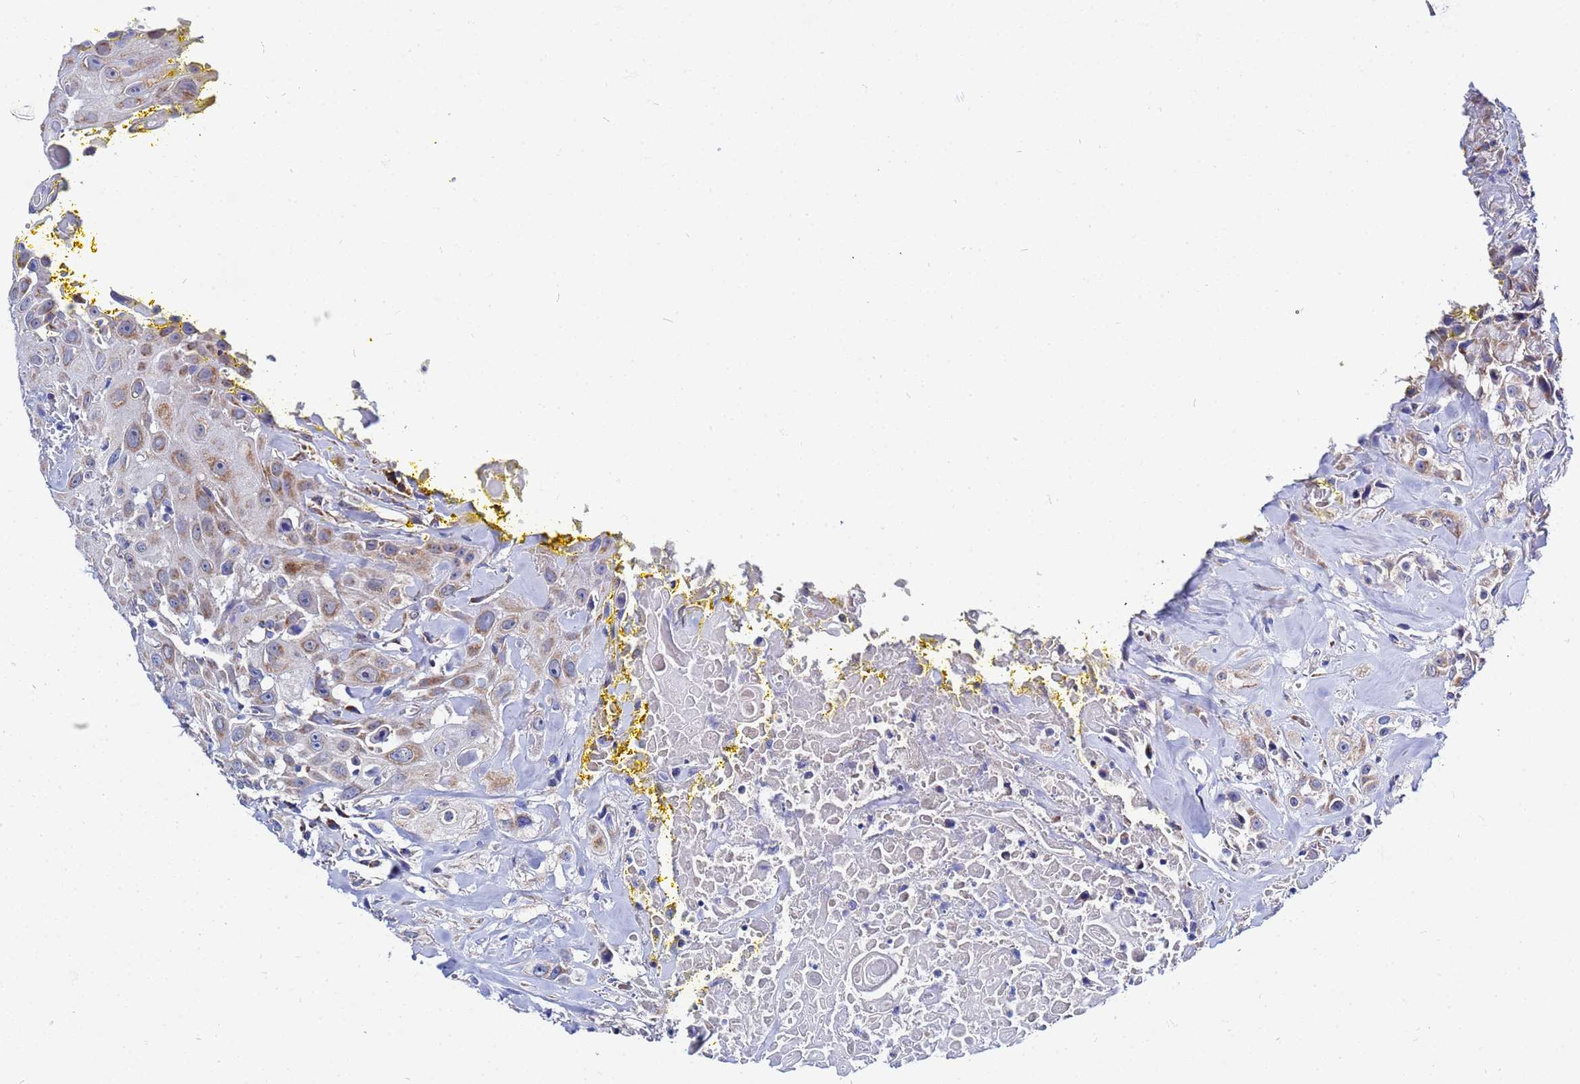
{"staining": {"intensity": "weak", "quantity": "25%-75%", "location": "cytoplasmic/membranous"}, "tissue": "head and neck cancer", "cell_type": "Tumor cells", "image_type": "cancer", "snomed": [{"axis": "morphology", "description": "Squamous cell carcinoma, NOS"}, {"axis": "topography", "description": "Oral tissue"}, {"axis": "topography", "description": "Head-Neck"}], "caption": "IHC histopathology image of squamous cell carcinoma (head and neck) stained for a protein (brown), which reveals low levels of weak cytoplasmic/membranous staining in approximately 25%-75% of tumor cells.", "gene": "FAHD2A", "patient": {"sex": "female", "age": 82}}